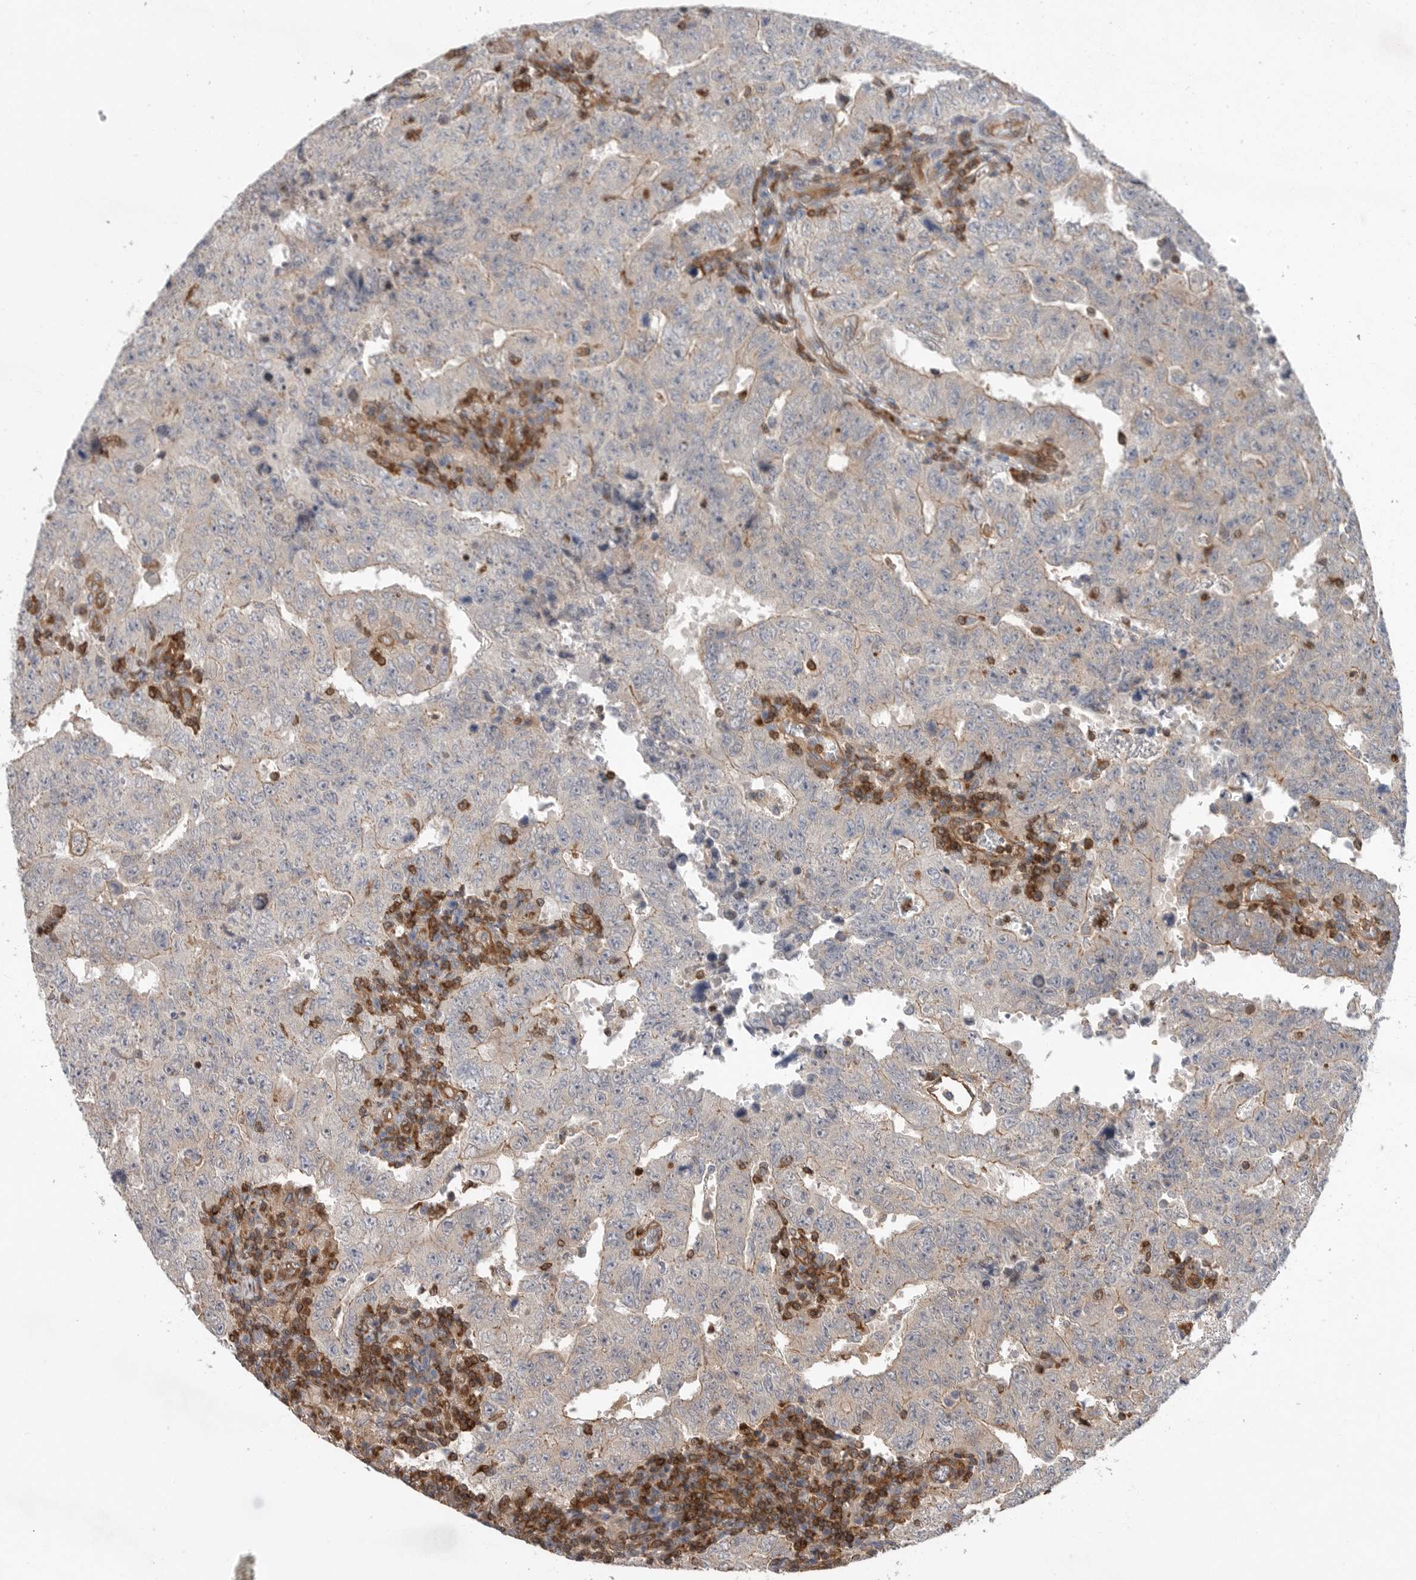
{"staining": {"intensity": "weak", "quantity": "<25%", "location": "cytoplasmic/membranous"}, "tissue": "testis cancer", "cell_type": "Tumor cells", "image_type": "cancer", "snomed": [{"axis": "morphology", "description": "Carcinoma, Embryonal, NOS"}, {"axis": "topography", "description": "Testis"}], "caption": "An immunohistochemistry (IHC) micrograph of testis embryonal carcinoma is shown. There is no staining in tumor cells of testis embryonal carcinoma.", "gene": "PRKCH", "patient": {"sex": "male", "age": 26}}